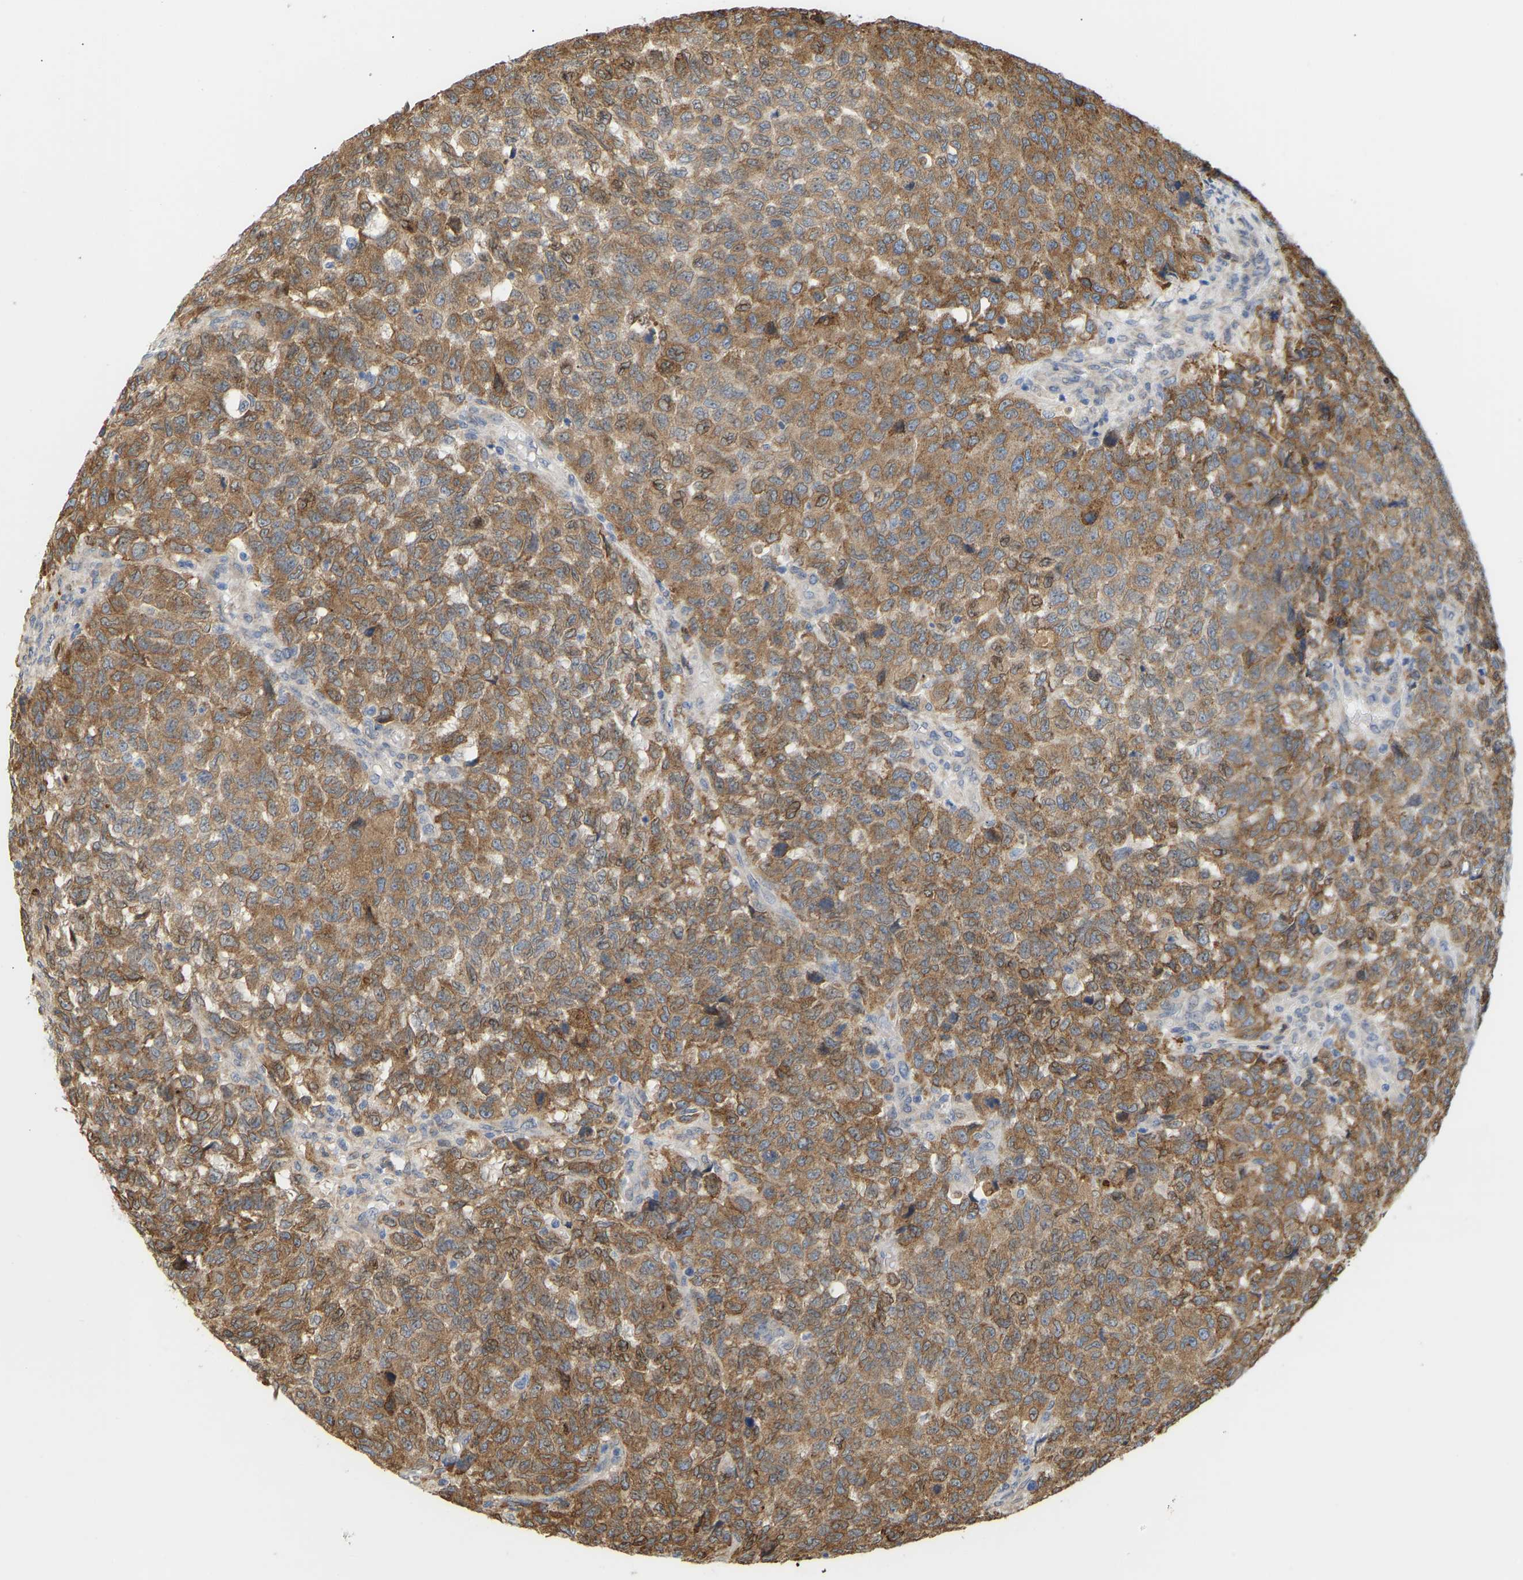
{"staining": {"intensity": "moderate", "quantity": ">75%", "location": "cytoplasmic/membranous"}, "tissue": "testis cancer", "cell_type": "Tumor cells", "image_type": "cancer", "snomed": [{"axis": "morphology", "description": "Seminoma, NOS"}, {"axis": "topography", "description": "Testis"}], "caption": "Immunohistochemical staining of human seminoma (testis) reveals medium levels of moderate cytoplasmic/membranous protein expression in about >75% of tumor cells. Using DAB (3,3'-diaminobenzidine) (brown) and hematoxylin (blue) stains, captured at high magnification using brightfield microscopy.", "gene": "BEND3", "patient": {"sex": "male", "age": 59}}